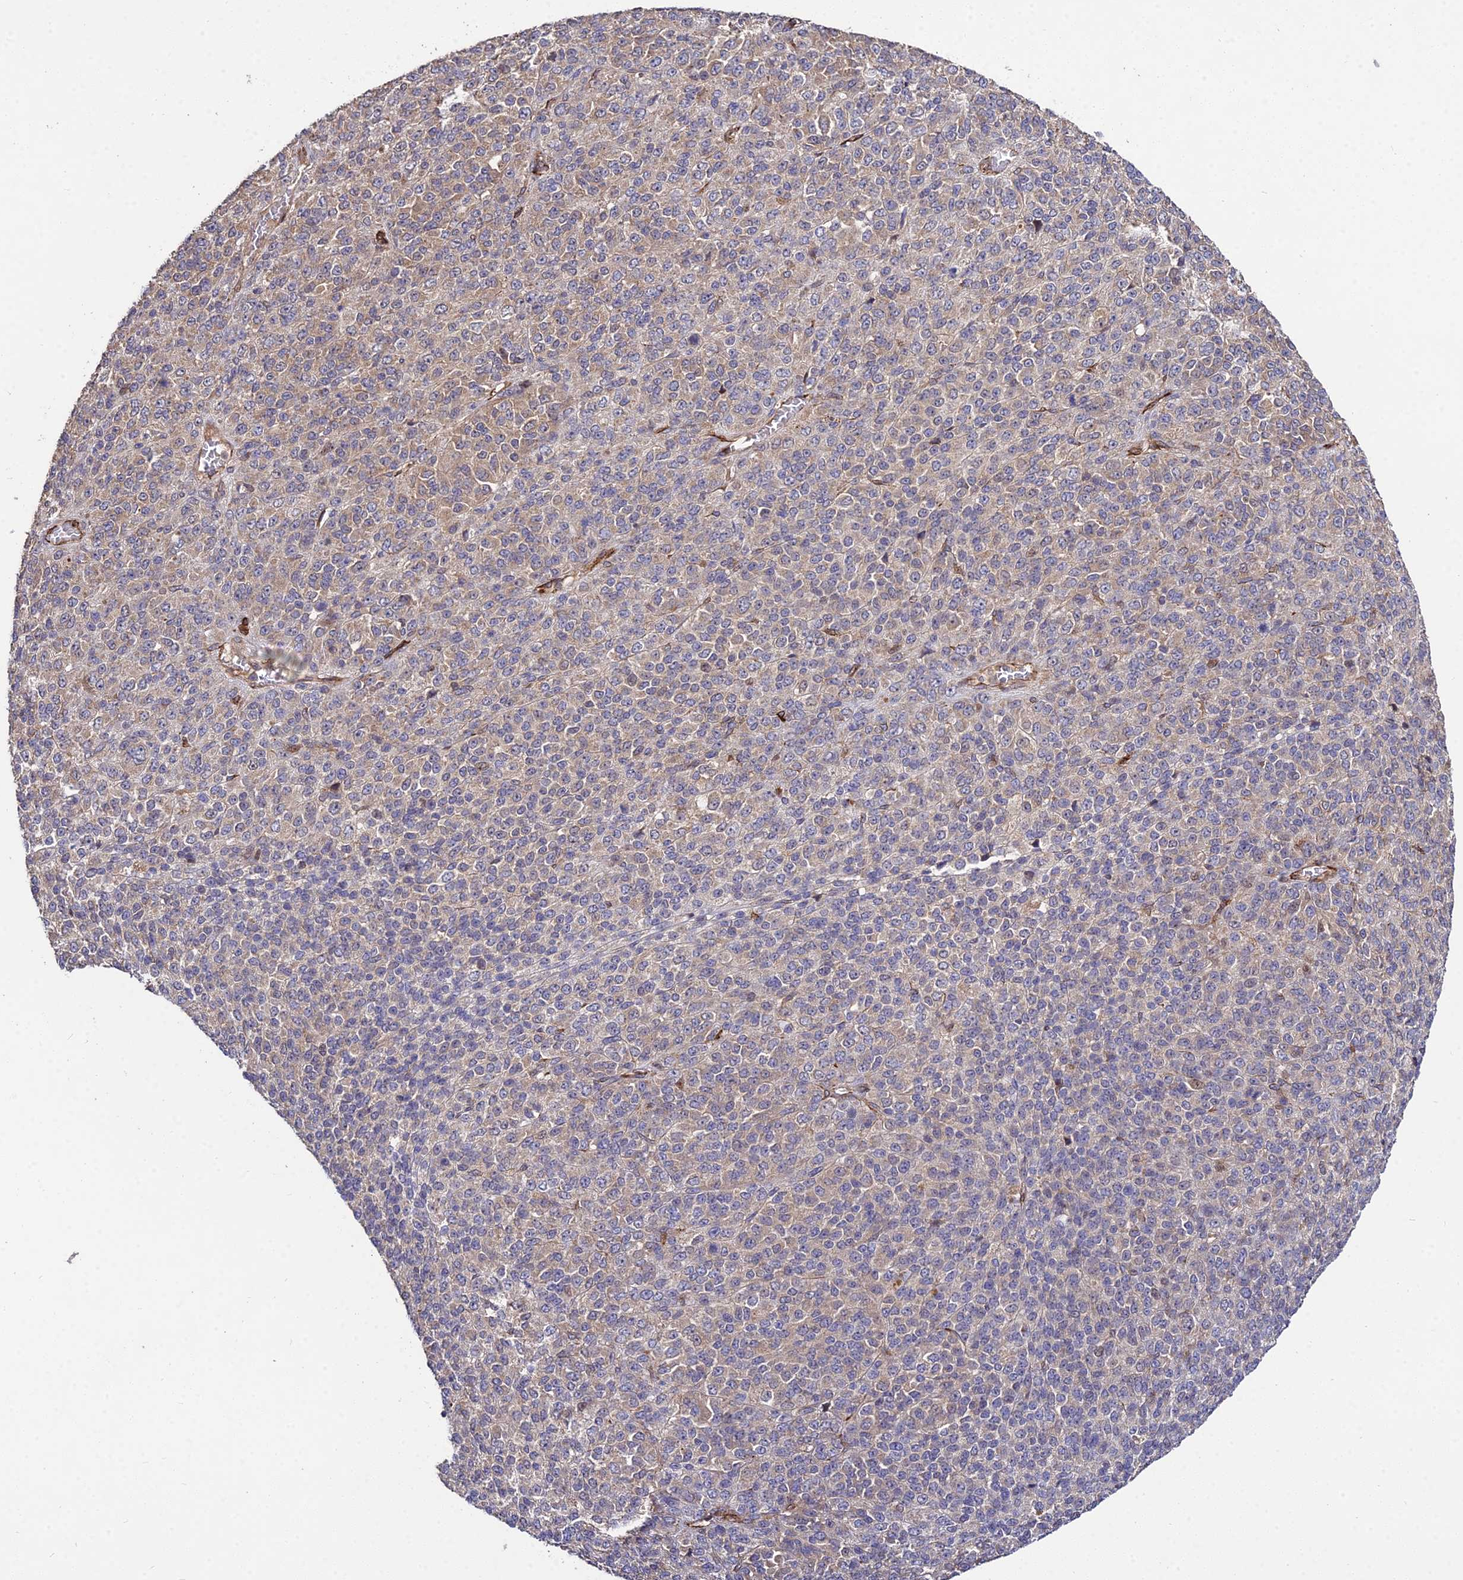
{"staining": {"intensity": "weak", "quantity": "25%-75%", "location": "cytoplasmic/membranous"}, "tissue": "melanoma", "cell_type": "Tumor cells", "image_type": "cancer", "snomed": [{"axis": "morphology", "description": "Malignant melanoma, Metastatic site"}, {"axis": "topography", "description": "Brain"}], "caption": "Brown immunohistochemical staining in malignant melanoma (metastatic site) exhibits weak cytoplasmic/membranous positivity in approximately 25%-75% of tumor cells.", "gene": "GRTP1", "patient": {"sex": "female", "age": 56}}